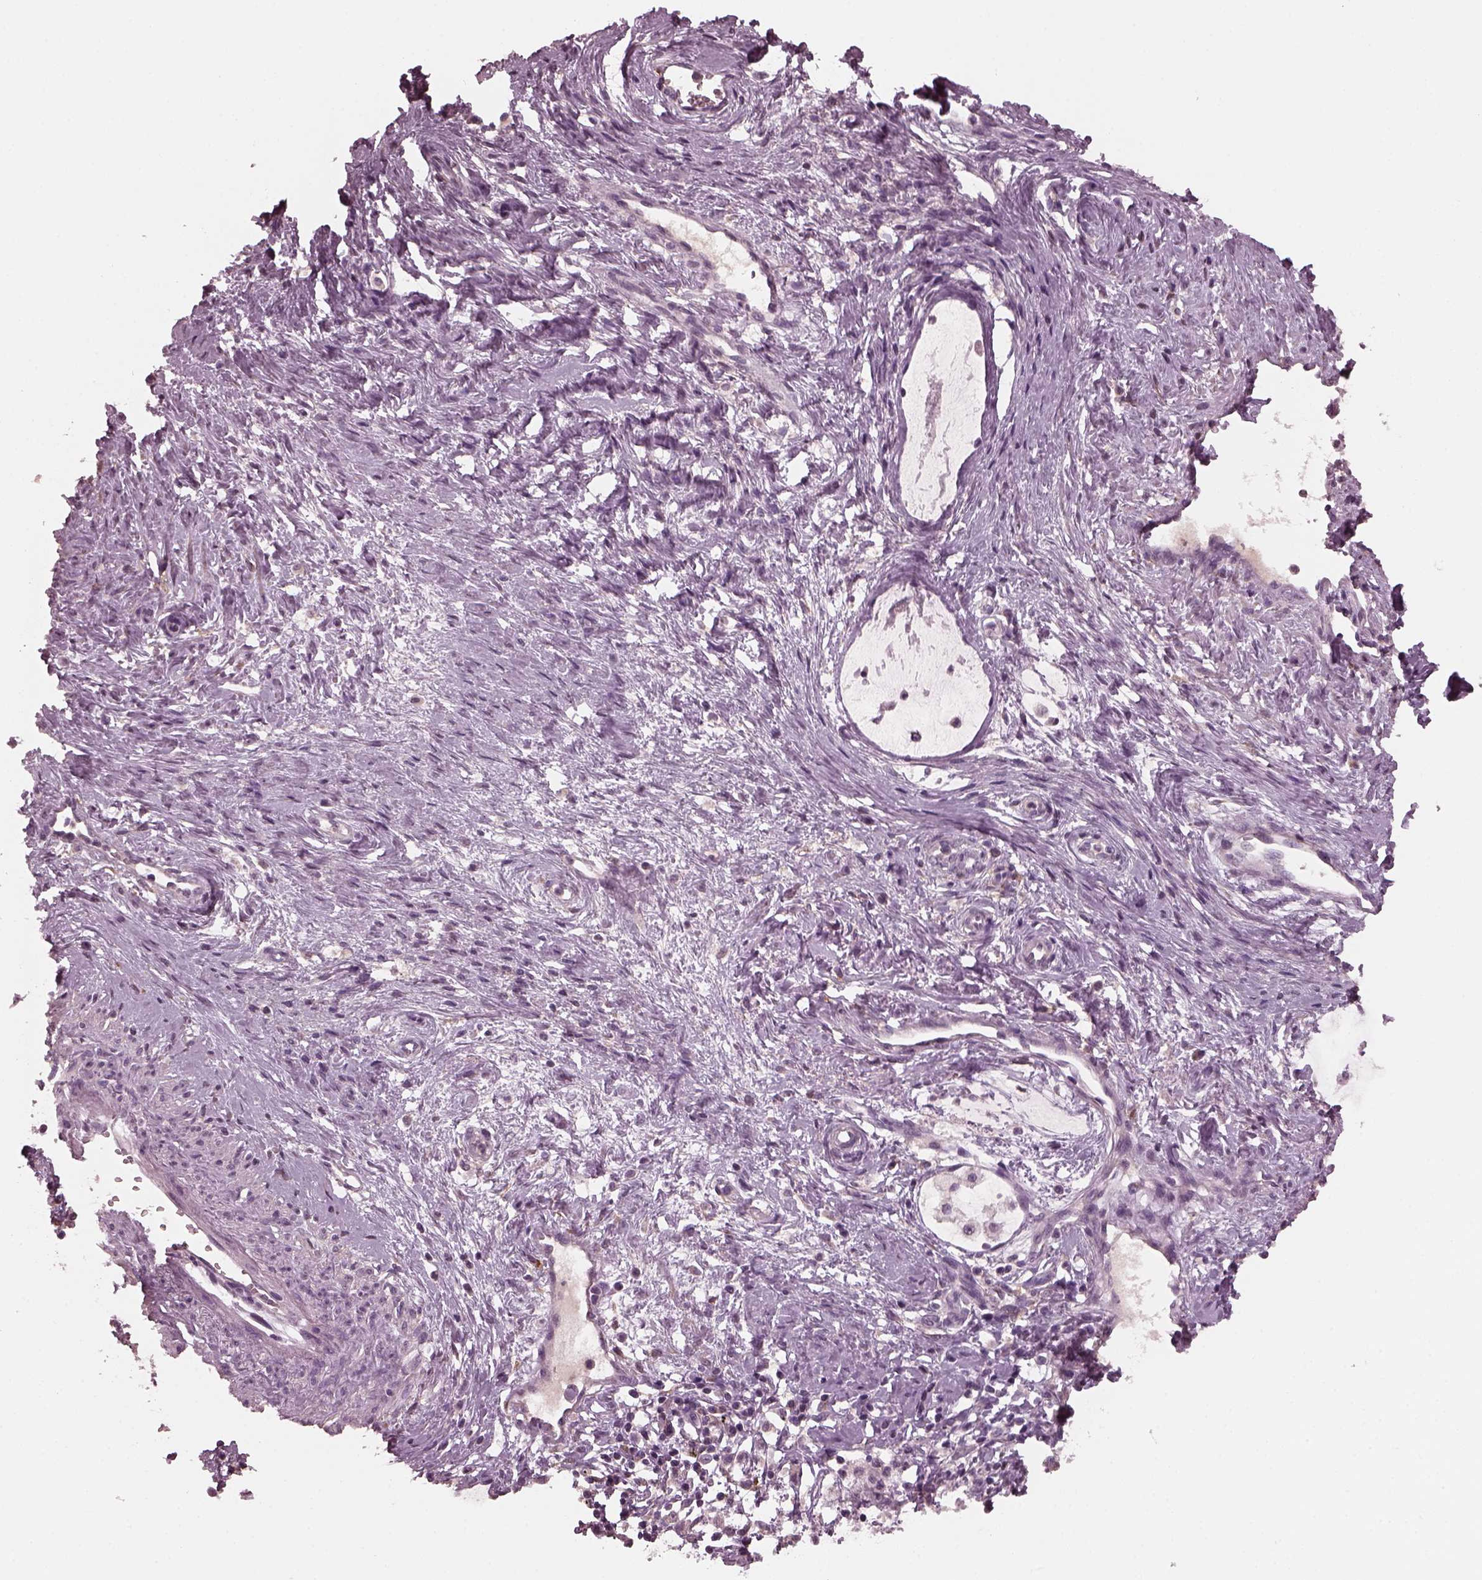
{"staining": {"intensity": "negative", "quantity": "none", "location": "none"}, "tissue": "cervical cancer", "cell_type": "Tumor cells", "image_type": "cancer", "snomed": [{"axis": "morphology", "description": "Normal tissue, NOS"}, {"axis": "morphology", "description": "Adenocarcinoma, NOS"}, {"axis": "topography", "description": "Cervix"}], "caption": "The immunohistochemistry (IHC) image has no significant expression in tumor cells of cervical cancer (adenocarcinoma) tissue. (Immunohistochemistry, brightfield microscopy, high magnification).", "gene": "PORCN", "patient": {"sex": "female", "age": 38}}